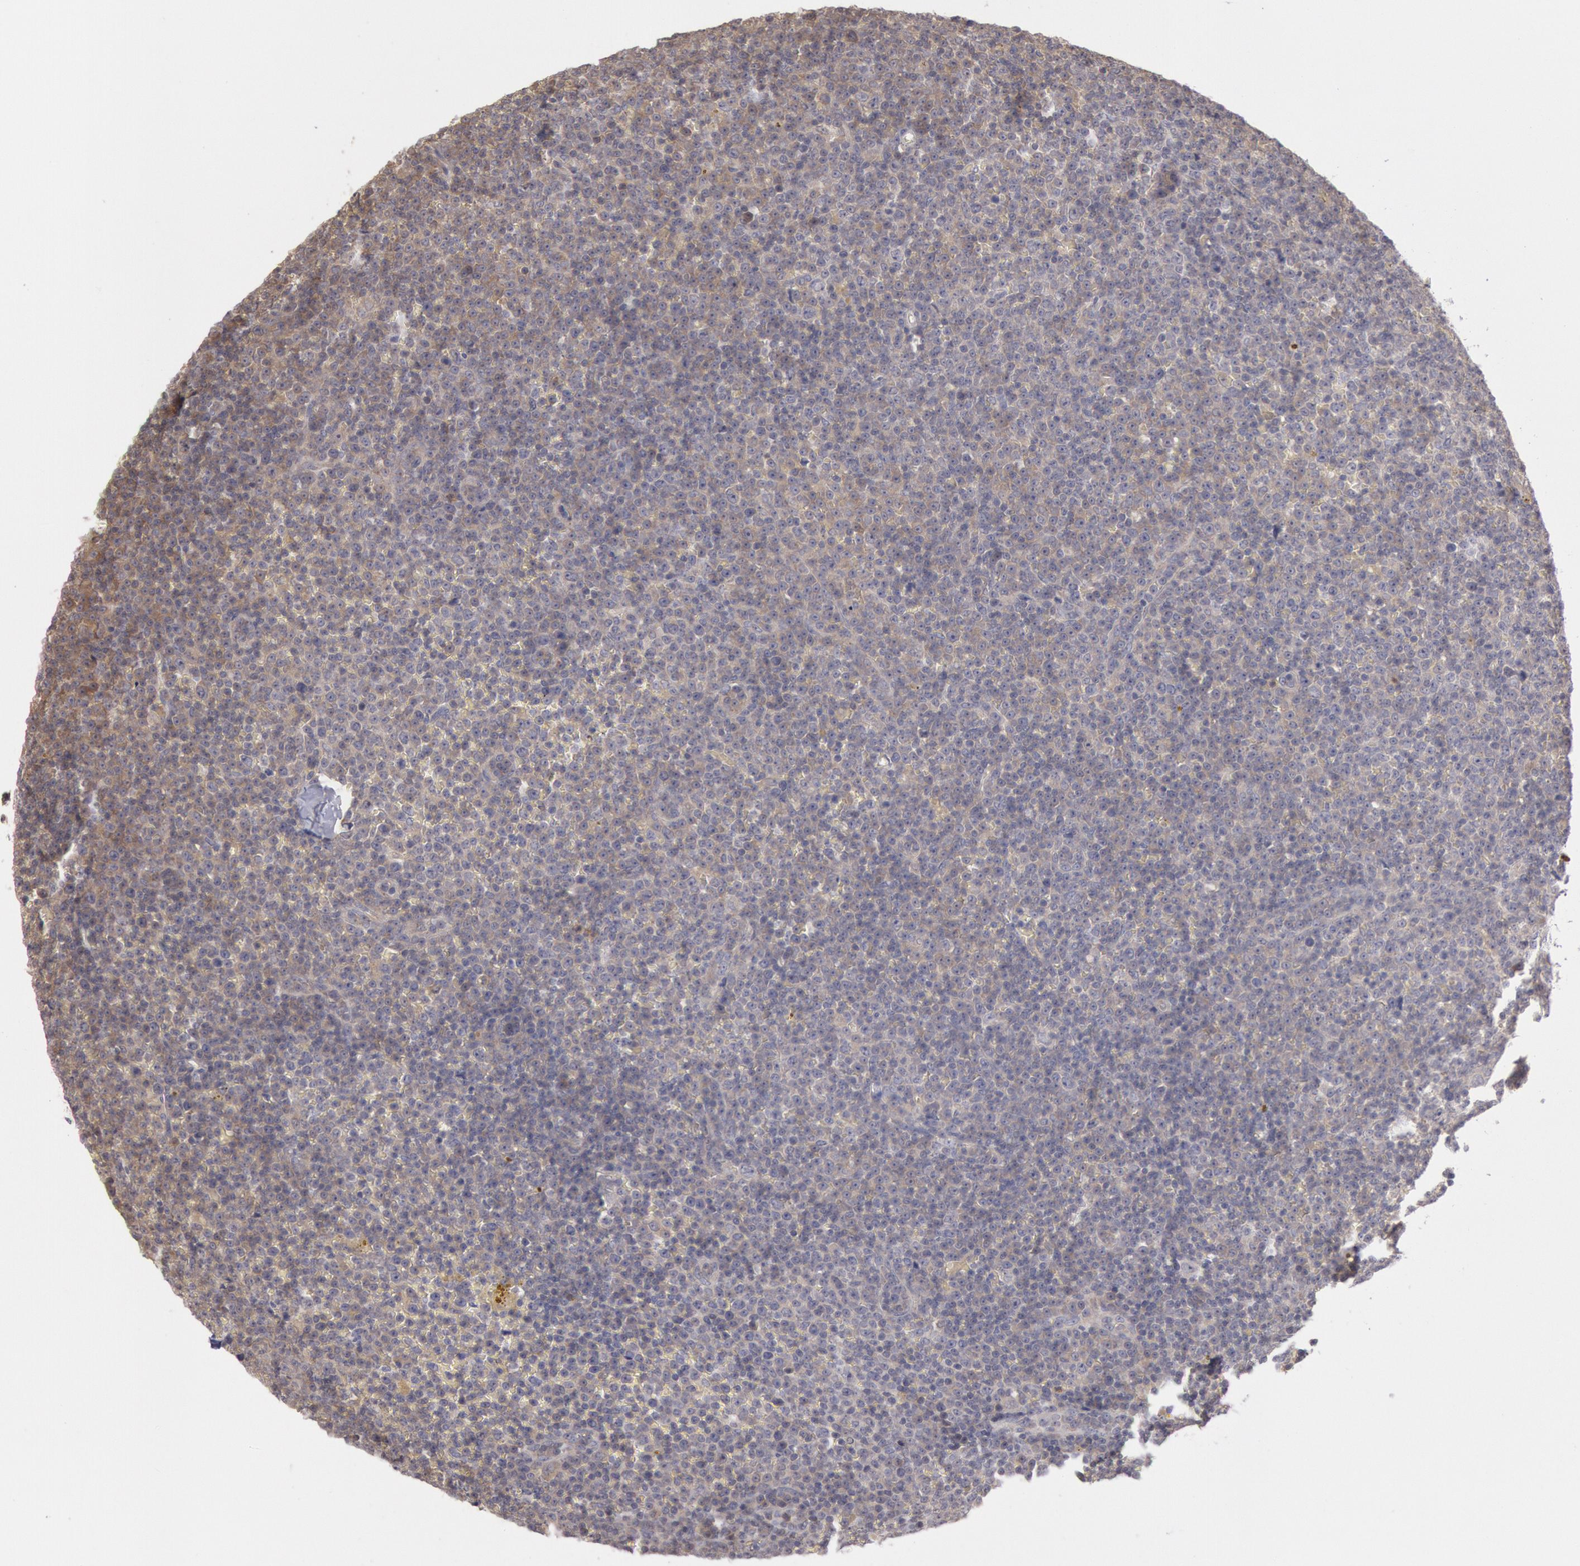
{"staining": {"intensity": "weak", "quantity": ">75%", "location": "cytoplasmic/membranous"}, "tissue": "lymphoma", "cell_type": "Tumor cells", "image_type": "cancer", "snomed": [{"axis": "morphology", "description": "Malignant lymphoma, non-Hodgkin's type, Low grade"}, {"axis": "topography", "description": "Lymph node"}], "caption": "Immunohistochemistry (IHC) photomicrograph of lymphoma stained for a protein (brown), which exhibits low levels of weak cytoplasmic/membranous expression in about >75% of tumor cells.", "gene": "PLA2G6", "patient": {"sex": "male", "age": 50}}